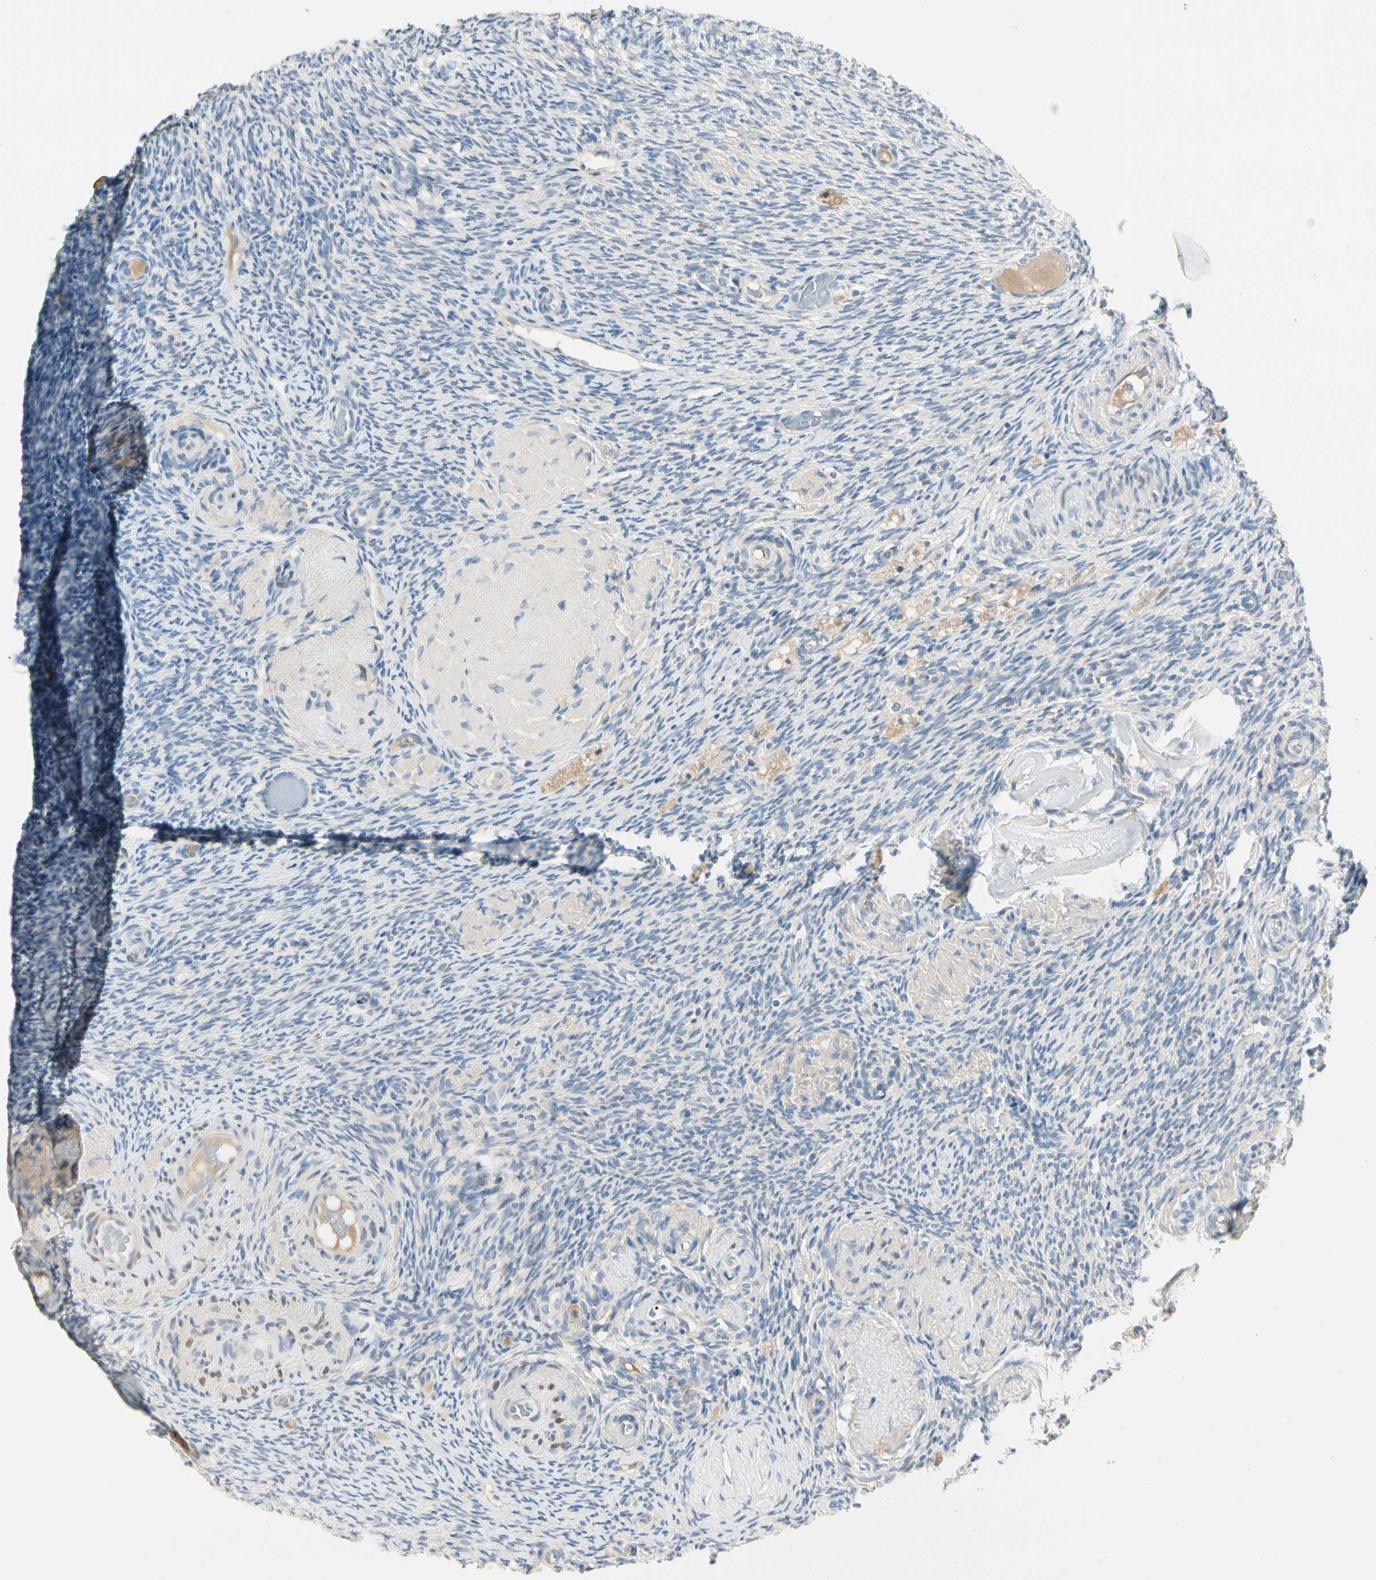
{"staining": {"intensity": "negative", "quantity": "none", "location": "none"}, "tissue": "ovary", "cell_type": "Ovarian stroma cells", "image_type": "normal", "snomed": [{"axis": "morphology", "description": "Normal tissue, NOS"}, {"axis": "topography", "description": "Ovary"}], "caption": "Immunohistochemical staining of normal human ovary demonstrates no significant positivity in ovarian stroma cells.", "gene": "PRSS21", "patient": {"sex": "female", "age": 60}}